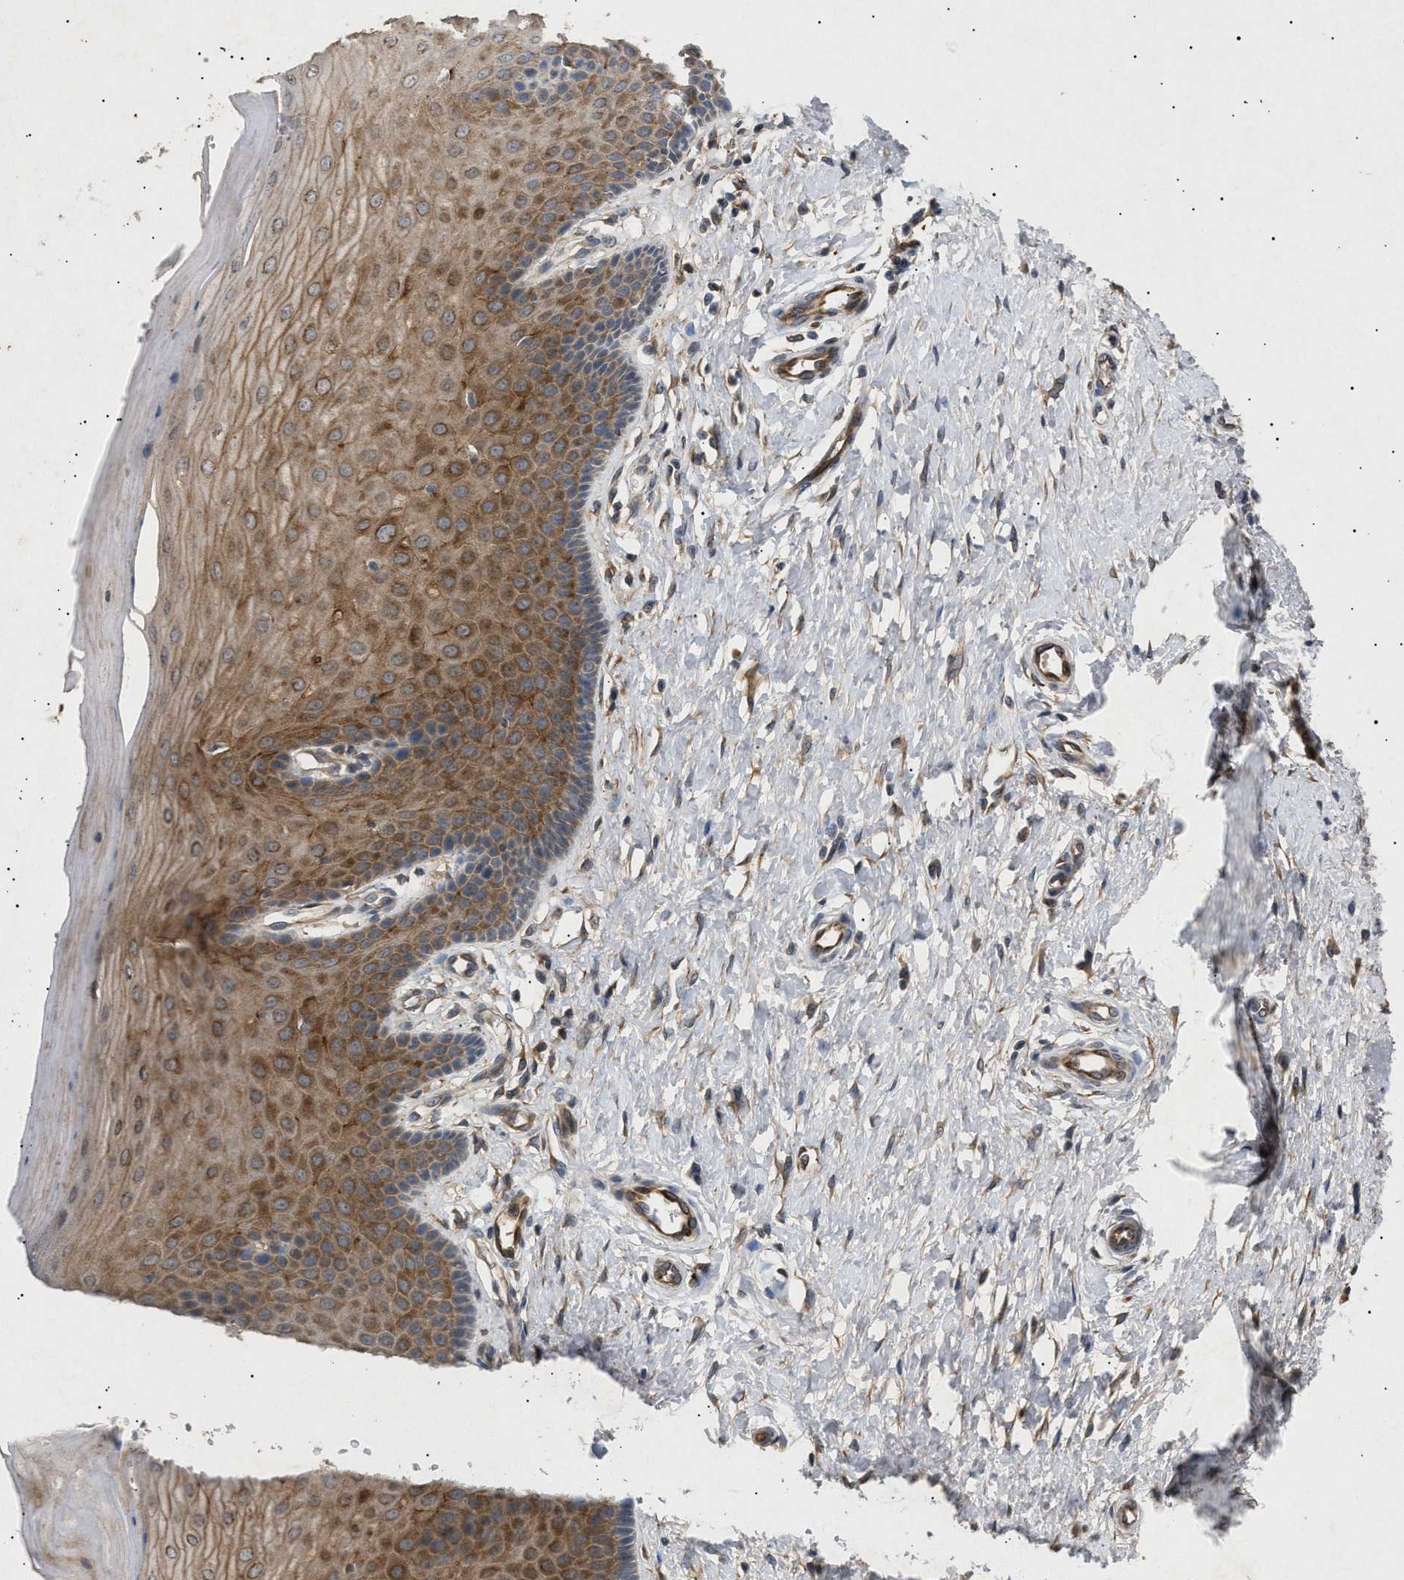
{"staining": {"intensity": "moderate", "quantity": "25%-75%", "location": "cytoplasmic/membranous"}, "tissue": "cervix", "cell_type": "Glandular cells", "image_type": "normal", "snomed": [{"axis": "morphology", "description": "Normal tissue, NOS"}, {"axis": "topography", "description": "Cervix"}], "caption": "A high-resolution histopathology image shows IHC staining of normal cervix, which displays moderate cytoplasmic/membranous staining in approximately 25%-75% of glandular cells. (DAB (3,3'-diaminobenzidine) IHC, brown staining for protein, blue staining for nuclei).", "gene": "SIRT5", "patient": {"sex": "female", "age": 55}}